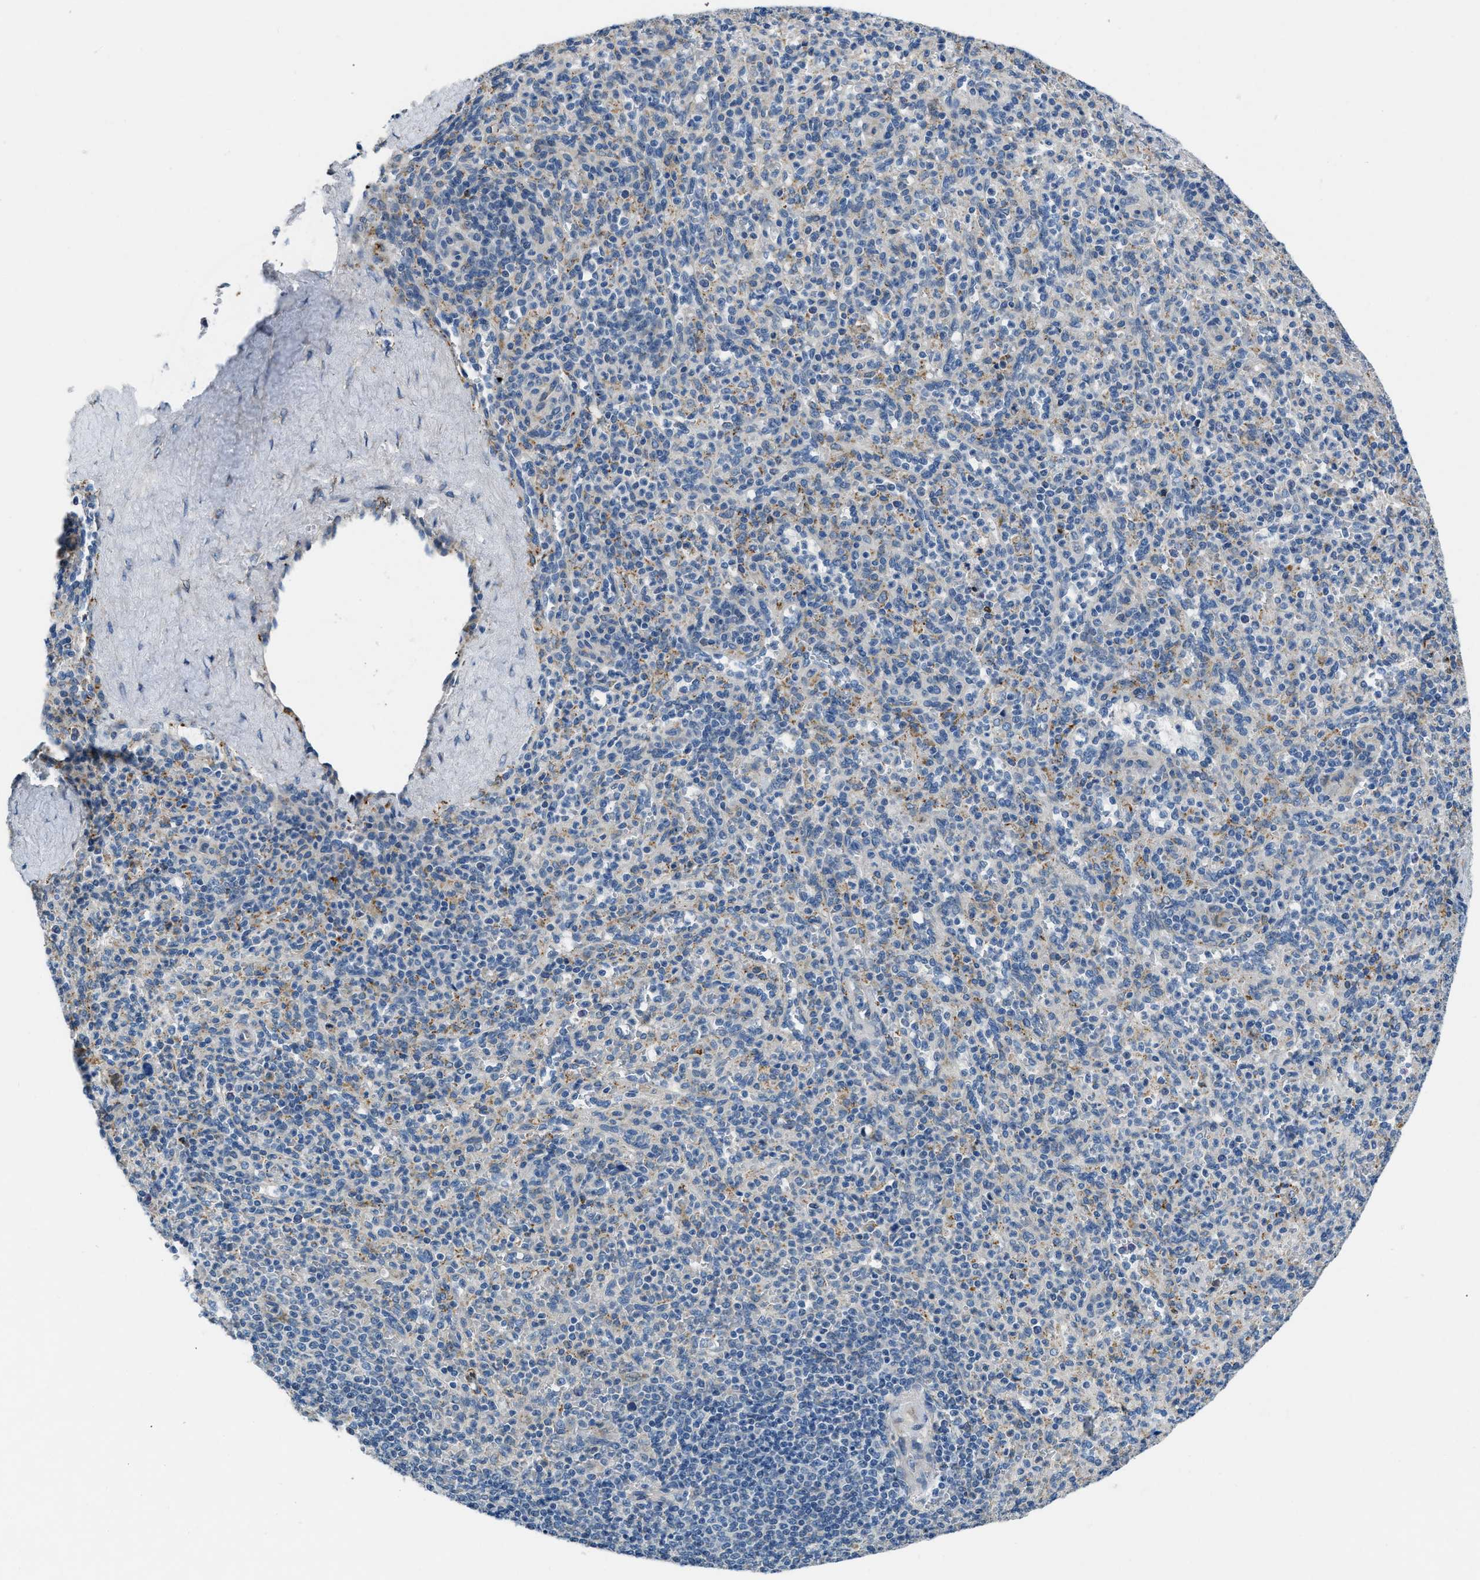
{"staining": {"intensity": "weak", "quantity": "25%-75%", "location": "cytoplasmic/membranous"}, "tissue": "spleen", "cell_type": "Cells in red pulp", "image_type": "normal", "snomed": [{"axis": "morphology", "description": "Normal tissue, NOS"}, {"axis": "topography", "description": "Spleen"}], "caption": "Approximately 25%-75% of cells in red pulp in benign spleen exhibit weak cytoplasmic/membranous protein expression as visualized by brown immunohistochemical staining.", "gene": "GGCX", "patient": {"sex": "male", "age": 36}}